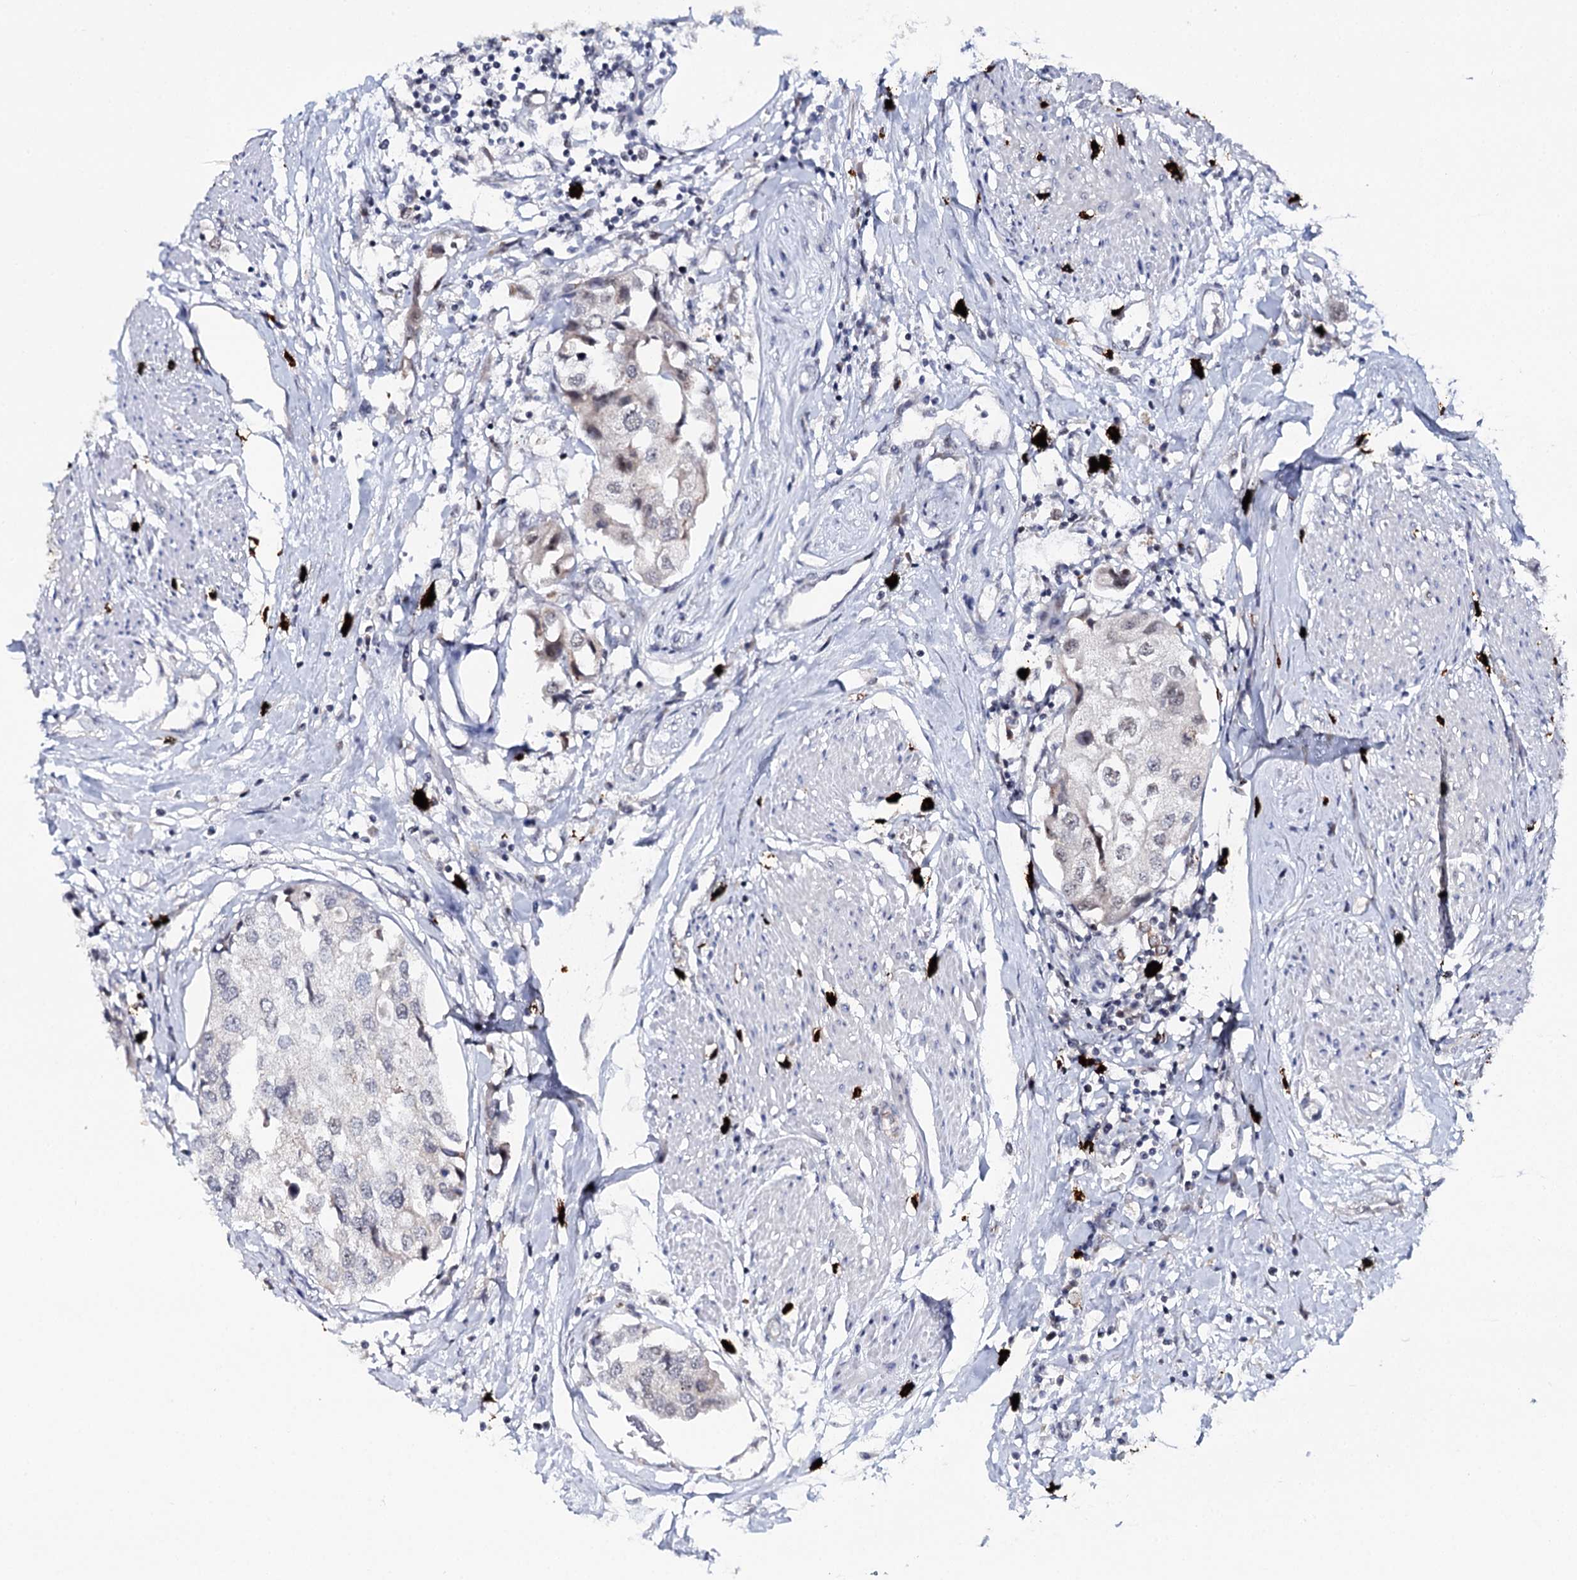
{"staining": {"intensity": "negative", "quantity": "none", "location": "none"}, "tissue": "urothelial cancer", "cell_type": "Tumor cells", "image_type": "cancer", "snomed": [{"axis": "morphology", "description": "Urothelial carcinoma, High grade"}, {"axis": "topography", "description": "Urinary bladder"}], "caption": "Urothelial cancer was stained to show a protein in brown. There is no significant staining in tumor cells. (Immunohistochemistry, brightfield microscopy, high magnification).", "gene": "BUD13", "patient": {"sex": "male", "age": 64}}